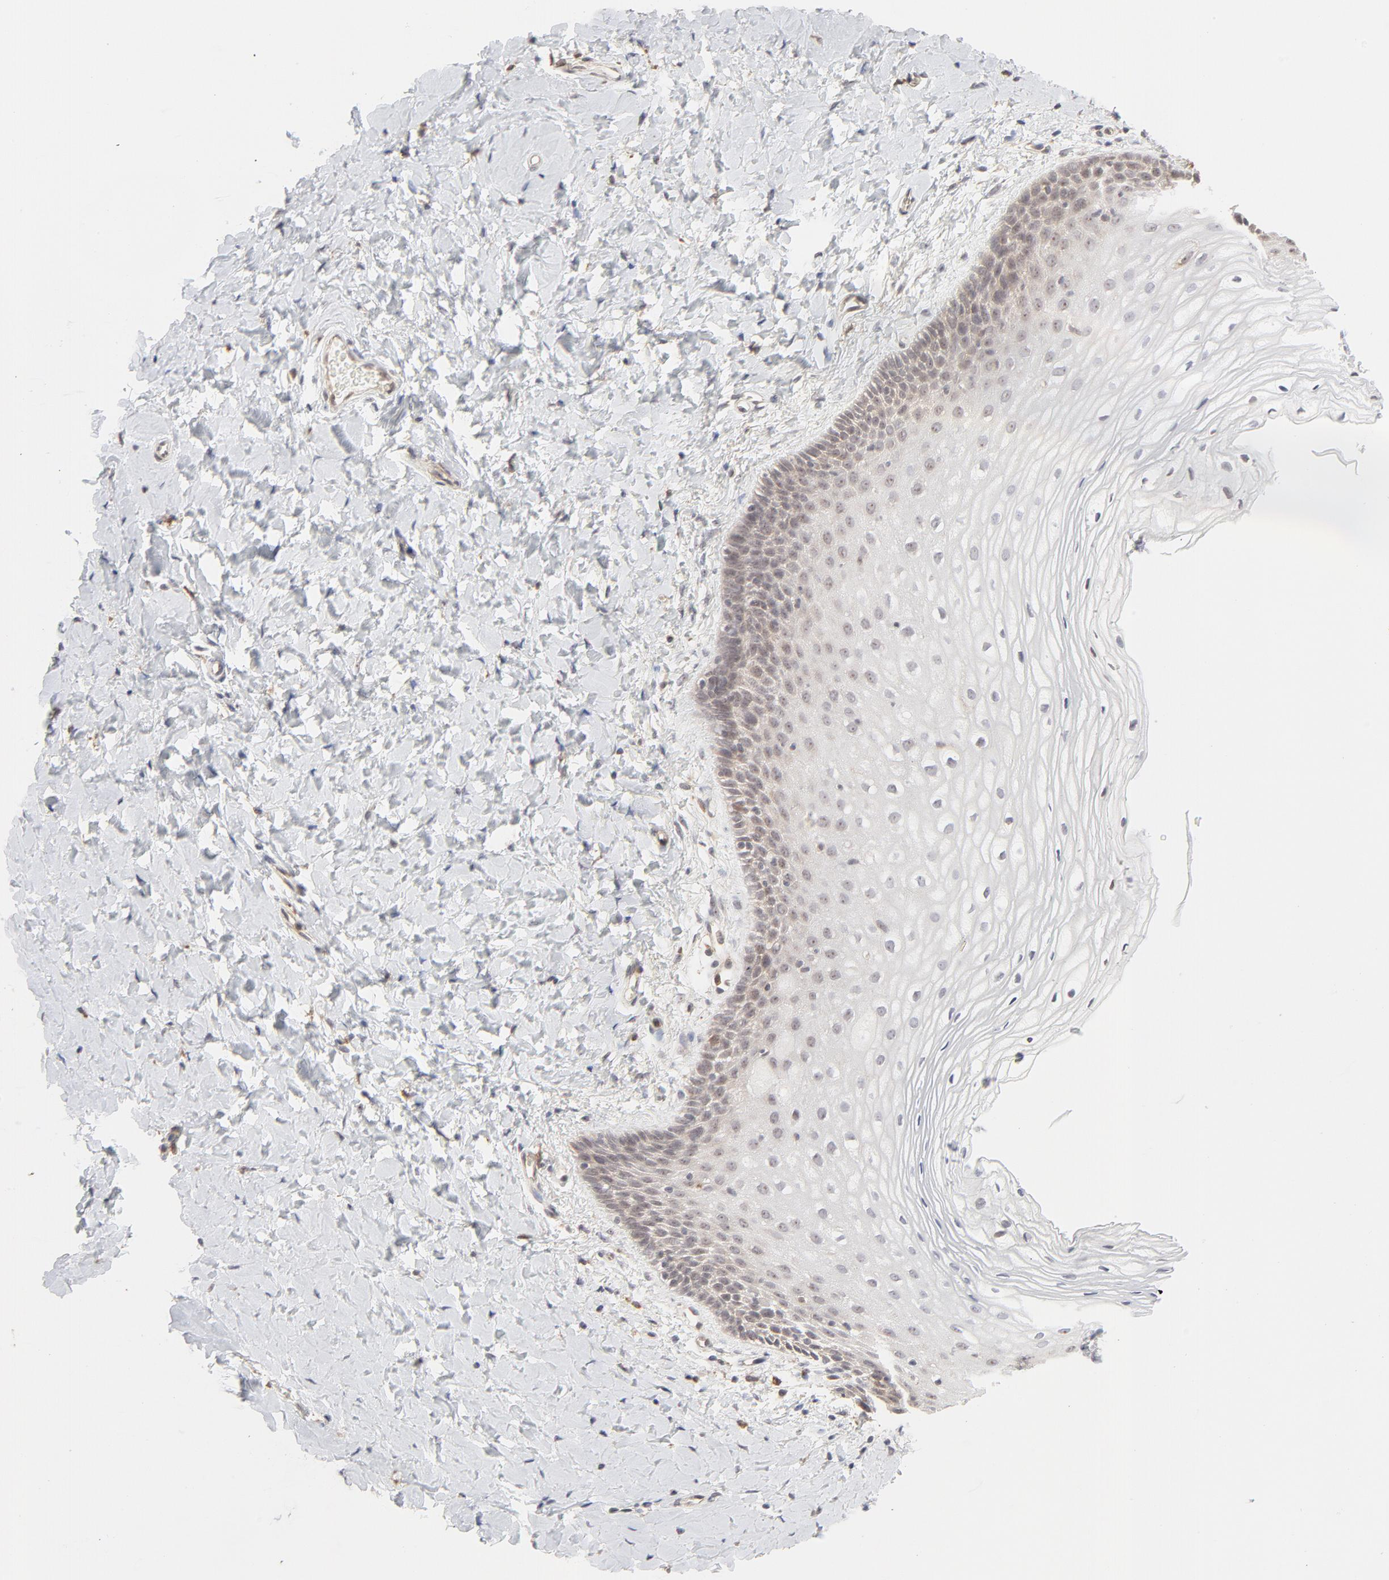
{"staining": {"intensity": "moderate", "quantity": "25%-75%", "location": "cytoplasmic/membranous"}, "tissue": "vagina", "cell_type": "Squamous epithelial cells", "image_type": "normal", "snomed": [{"axis": "morphology", "description": "Normal tissue, NOS"}, {"axis": "topography", "description": "Vagina"}], "caption": "A brown stain highlights moderate cytoplasmic/membranous staining of a protein in squamous epithelial cells of unremarkable human vagina. (IHC, brightfield microscopy, high magnification).", "gene": "RAB5C", "patient": {"sex": "female", "age": 55}}